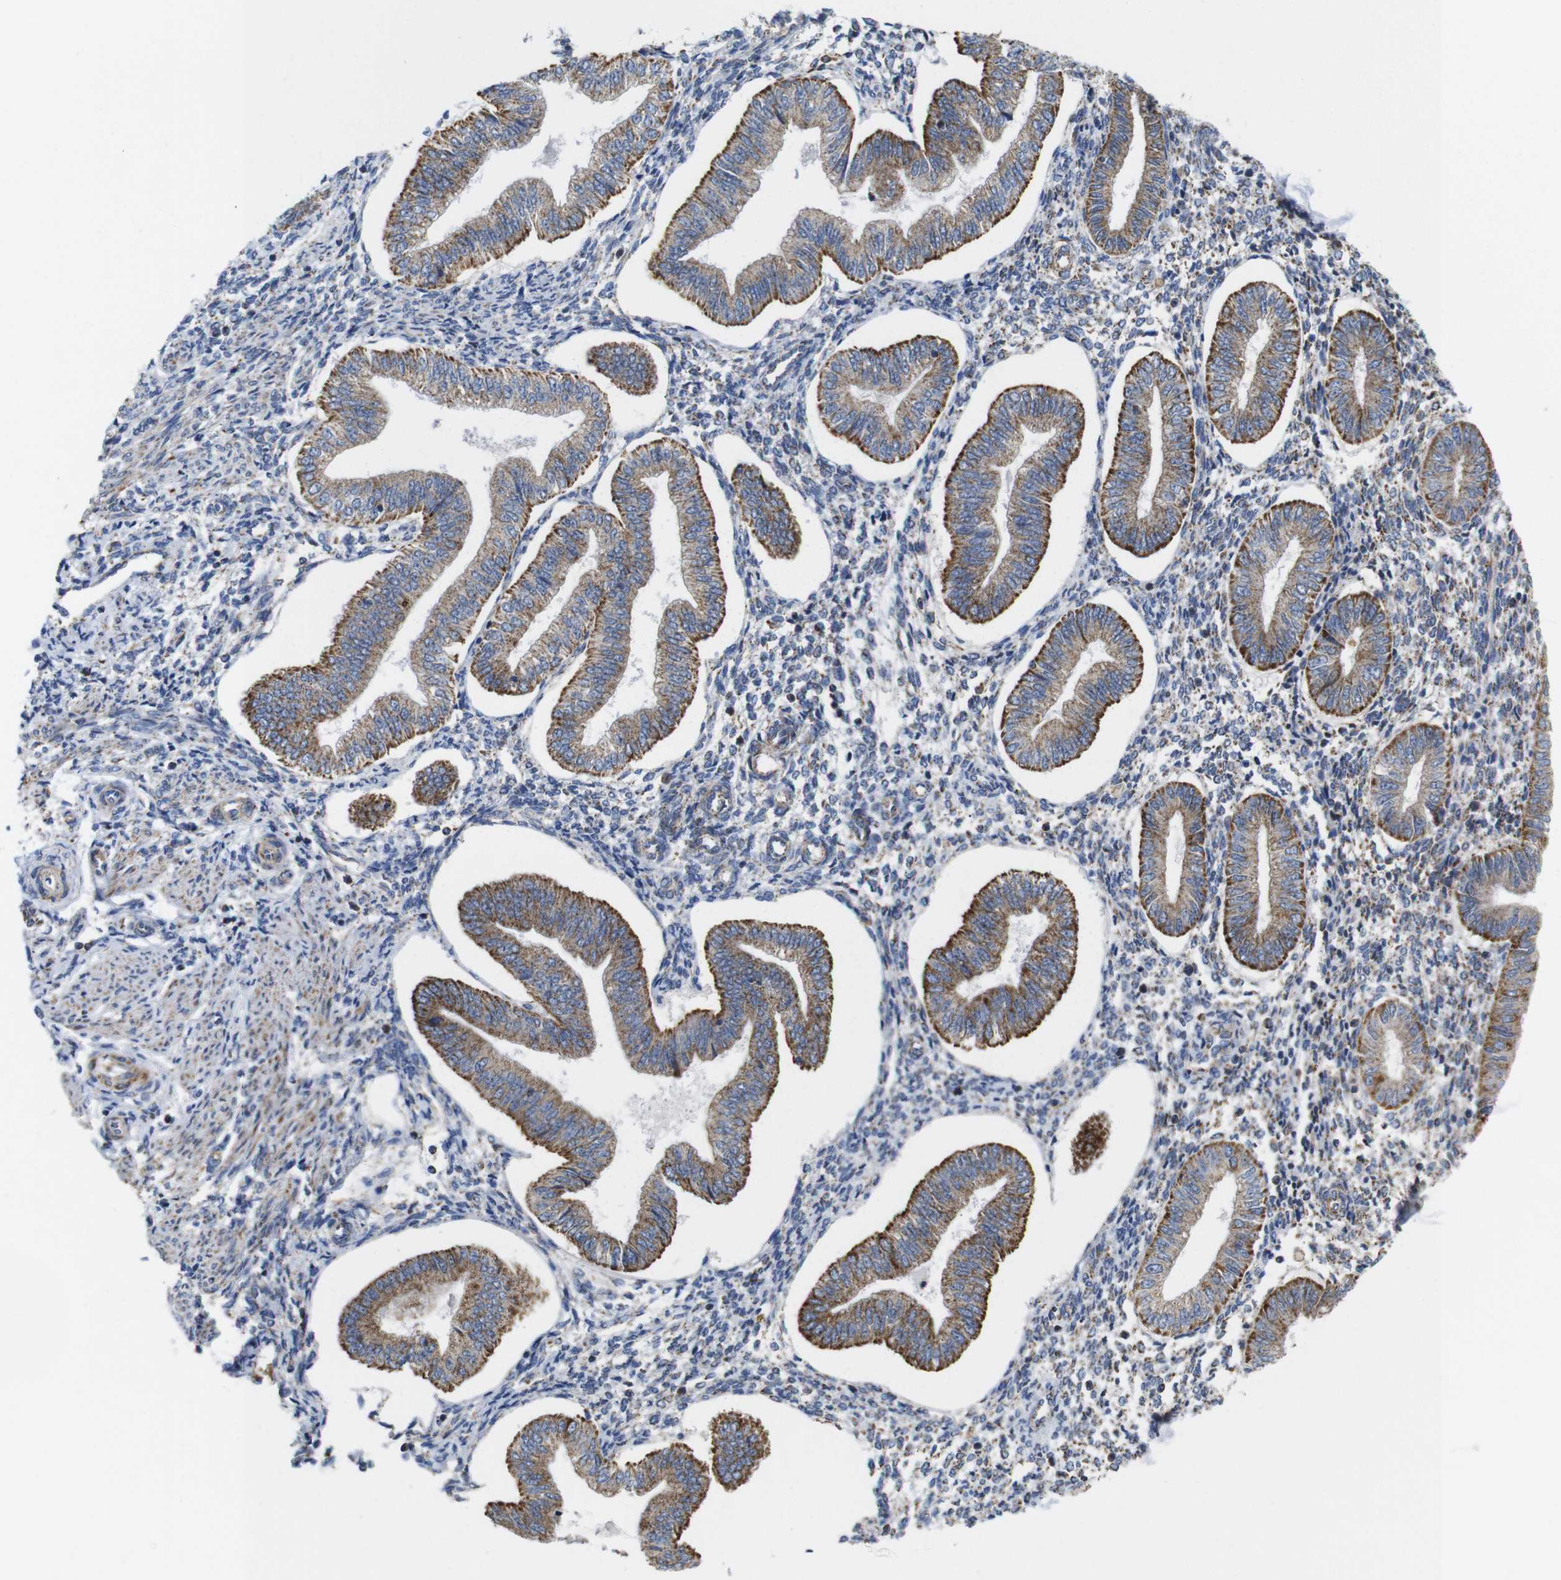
{"staining": {"intensity": "moderate", "quantity": "<25%", "location": "cytoplasmic/membranous"}, "tissue": "endometrium", "cell_type": "Cells in endometrial stroma", "image_type": "normal", "snomed": [{"axis": "morphology", "description": "Normal tissue, NOS"}, {"axis": "topography", "description": "Endometrium"}], "caption": "Protein expression analysis of normal human endometrium reveals moderate cytoplasmic/membranous staining in about <25% of cells in endometrial stroma. The staining was performed using DAB to visualize the protein expression in brown, while the nuclei were stained in blue with hematoxylin (Magnification: 20x).", "gene": "FAM171B", "patient": {"sex": "female", "age": 50}}